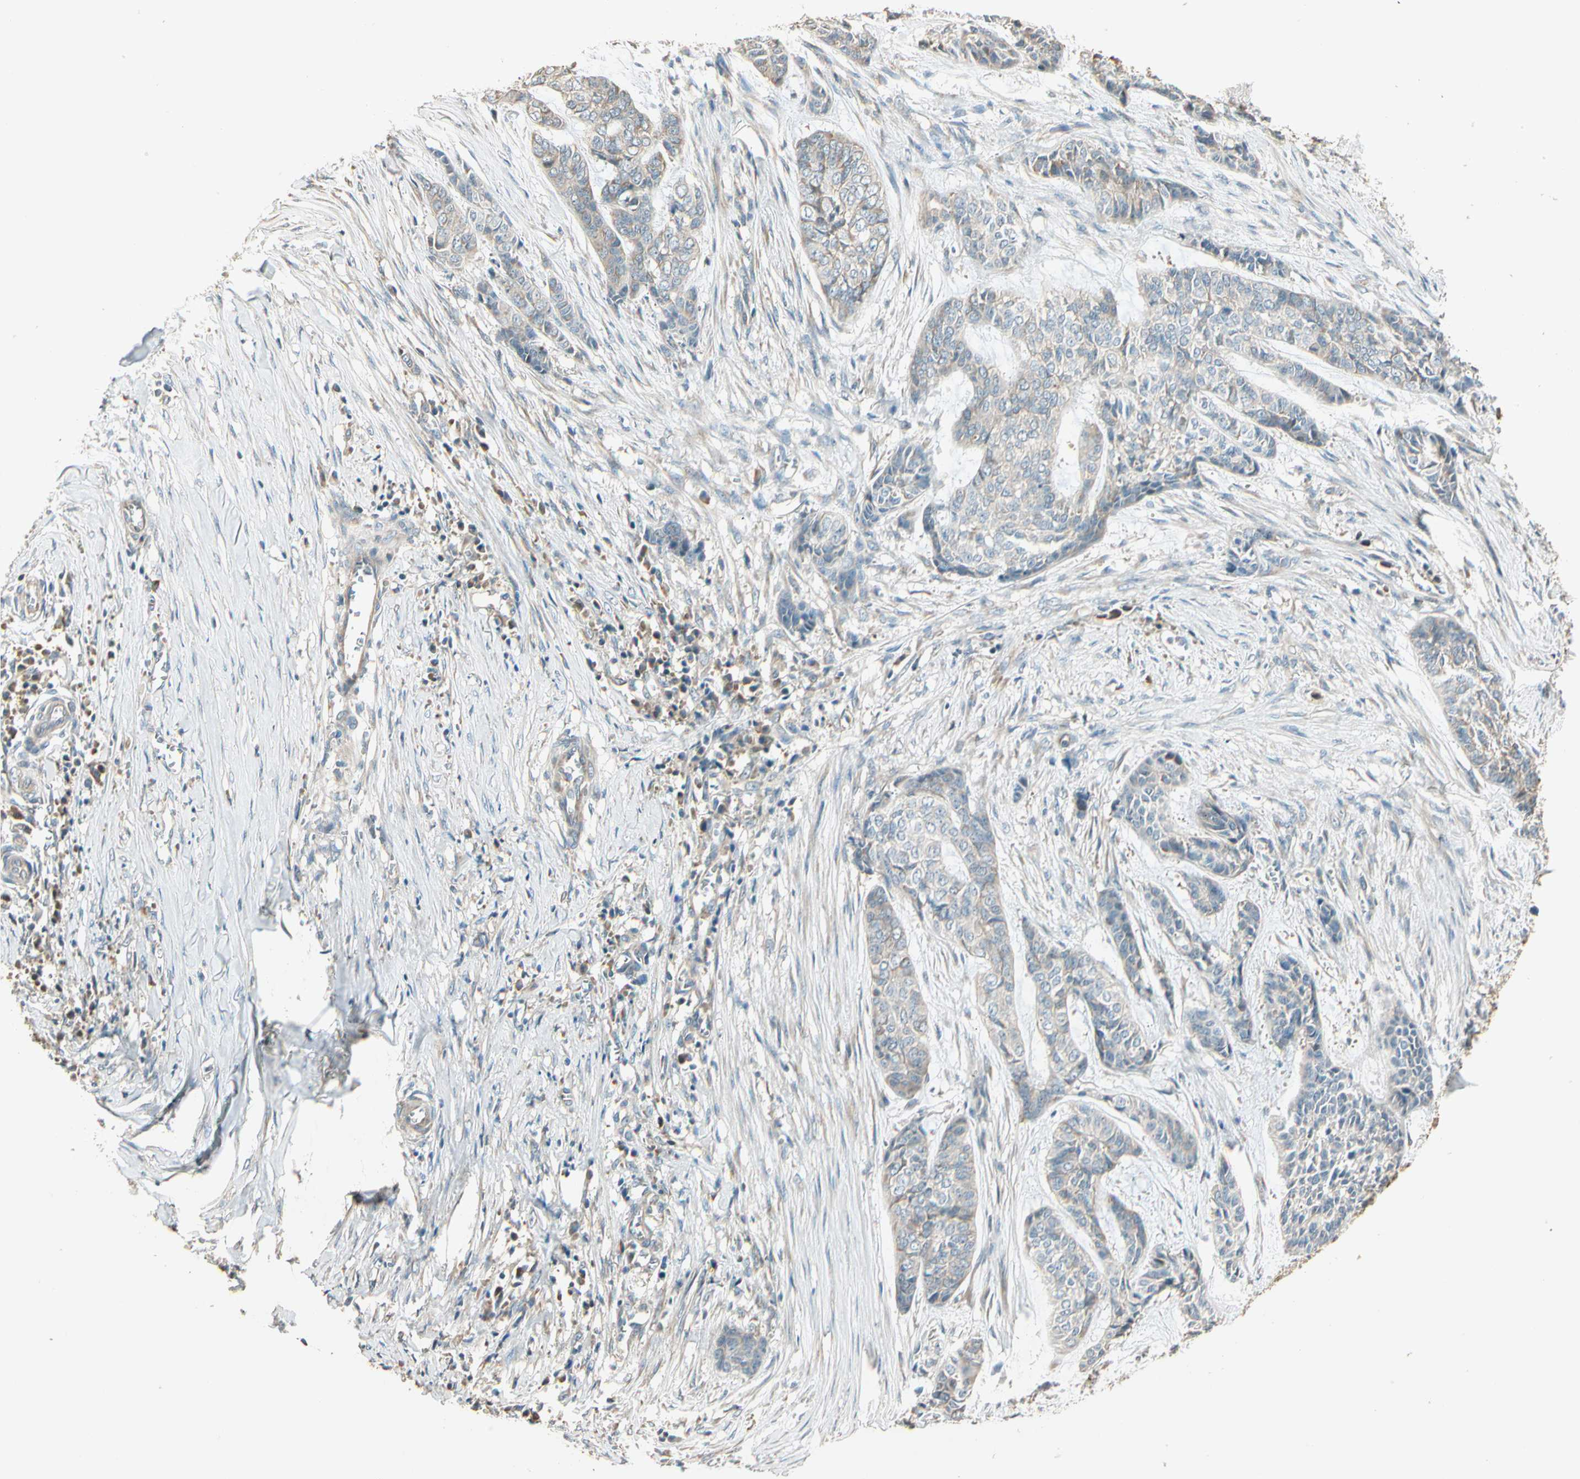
{"staining": {"intensity": "negative", "quantity": "none", "location": "none"}, "tissue": "skin cancer", "cell_type": "Tumor cells", "image_type": "cancer", "snomed": [{"axis": "morphology", "description": "Basal cell carcinoma"}, {"axis": "topography", "description": "Skin"}], "caption": "Immunohistochemistry (IHC) of human skin cancer reveals no expression in tumor cells.", "gene": "TNFRSF21", "patient": {"sex": "female", "age": 64}}